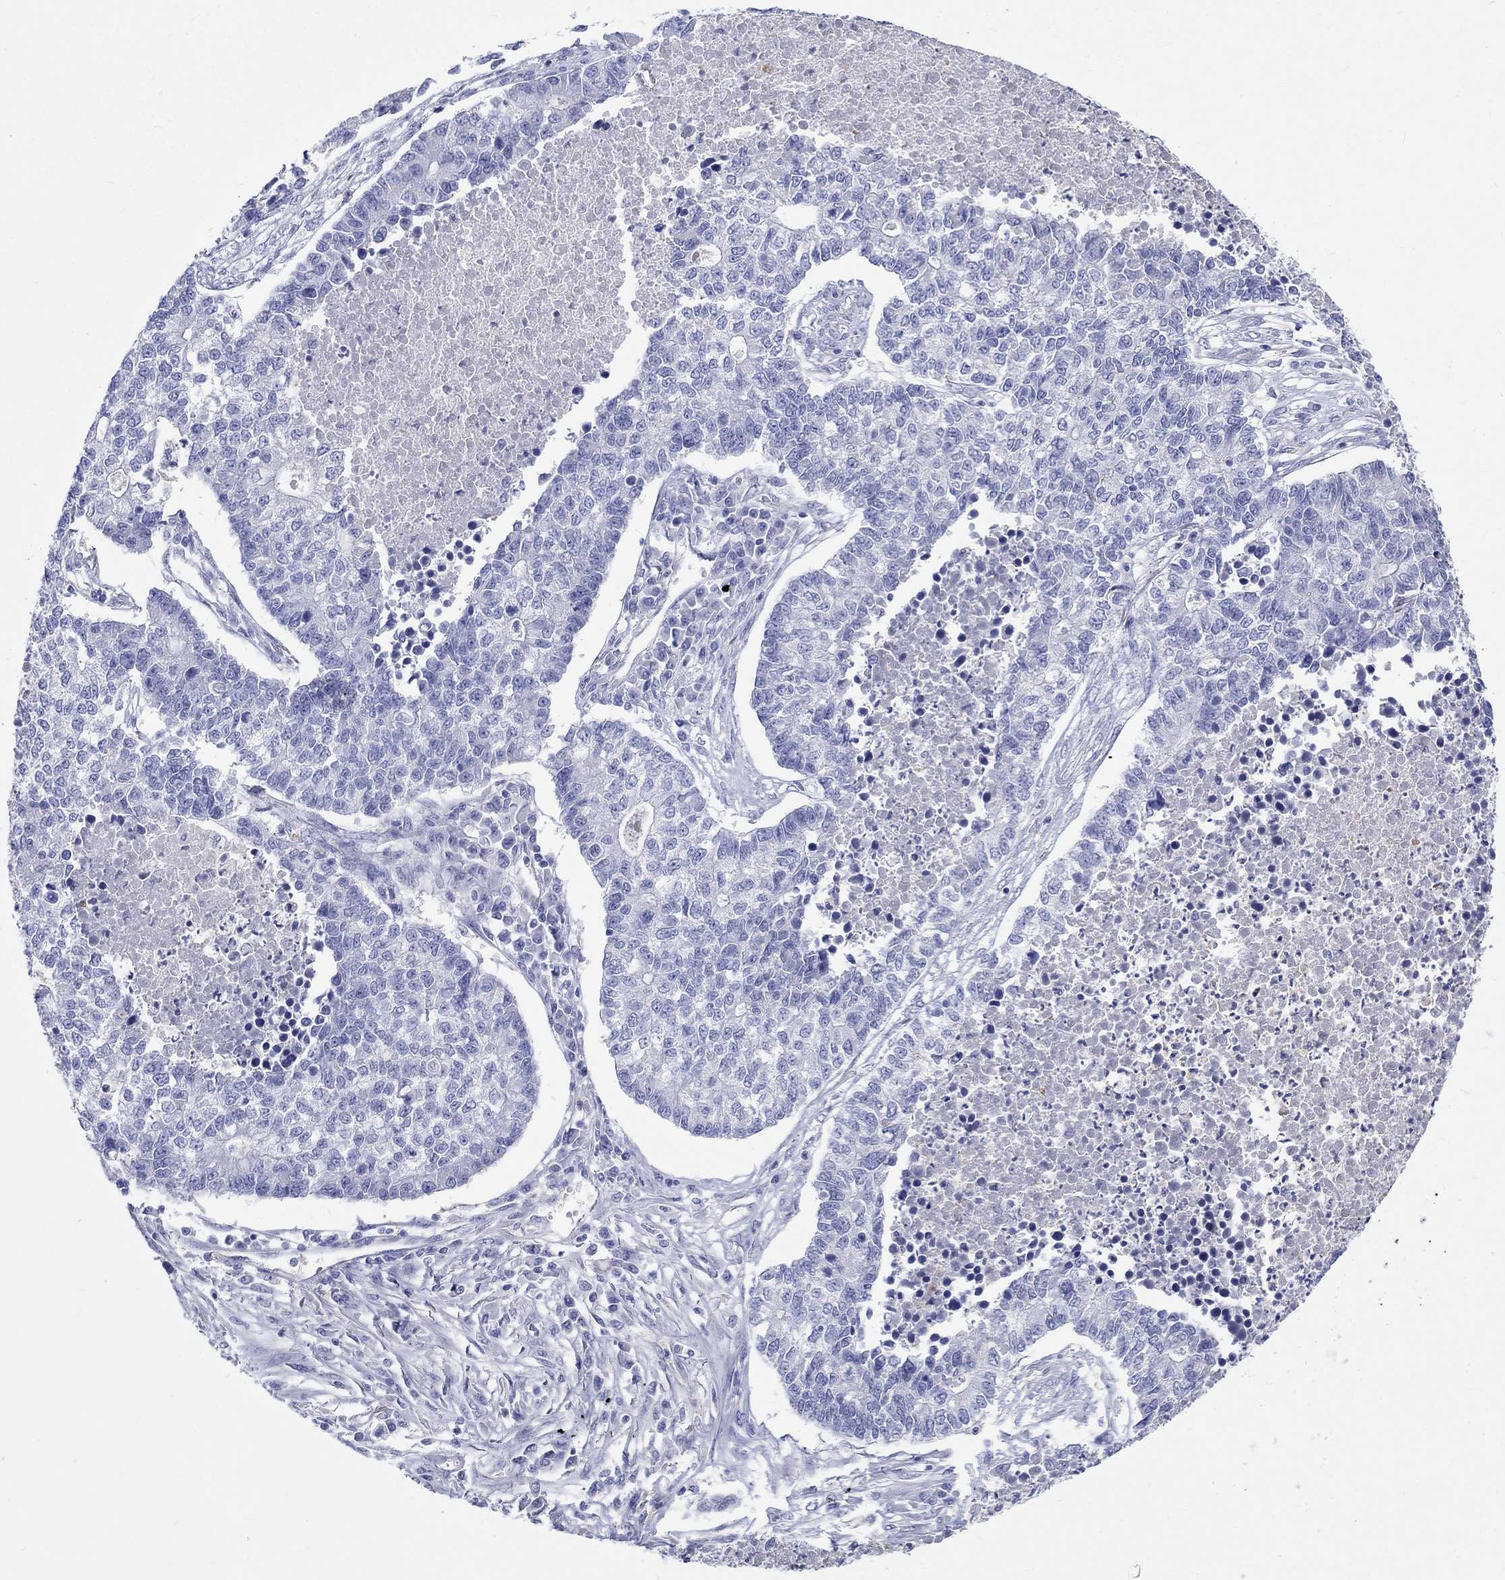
{"staining": {"intensity": "negative", "quantity": "none", "location": "none"}, "tissue": "lung cancer", "cell_type": "Tumor cells", "image_type": "cancer", "snomed": [{"axis": "morphology", "description": "Adenocarcinoma, NOS"}, {"axis": "topography", "description": "Lung"}], "caption": "IHC of lung cancer (adenocarcinoma) exhibits no staining in tumor cells.", "gene": "CDY2B", "patient": {"sex": "male", "age": 57}}